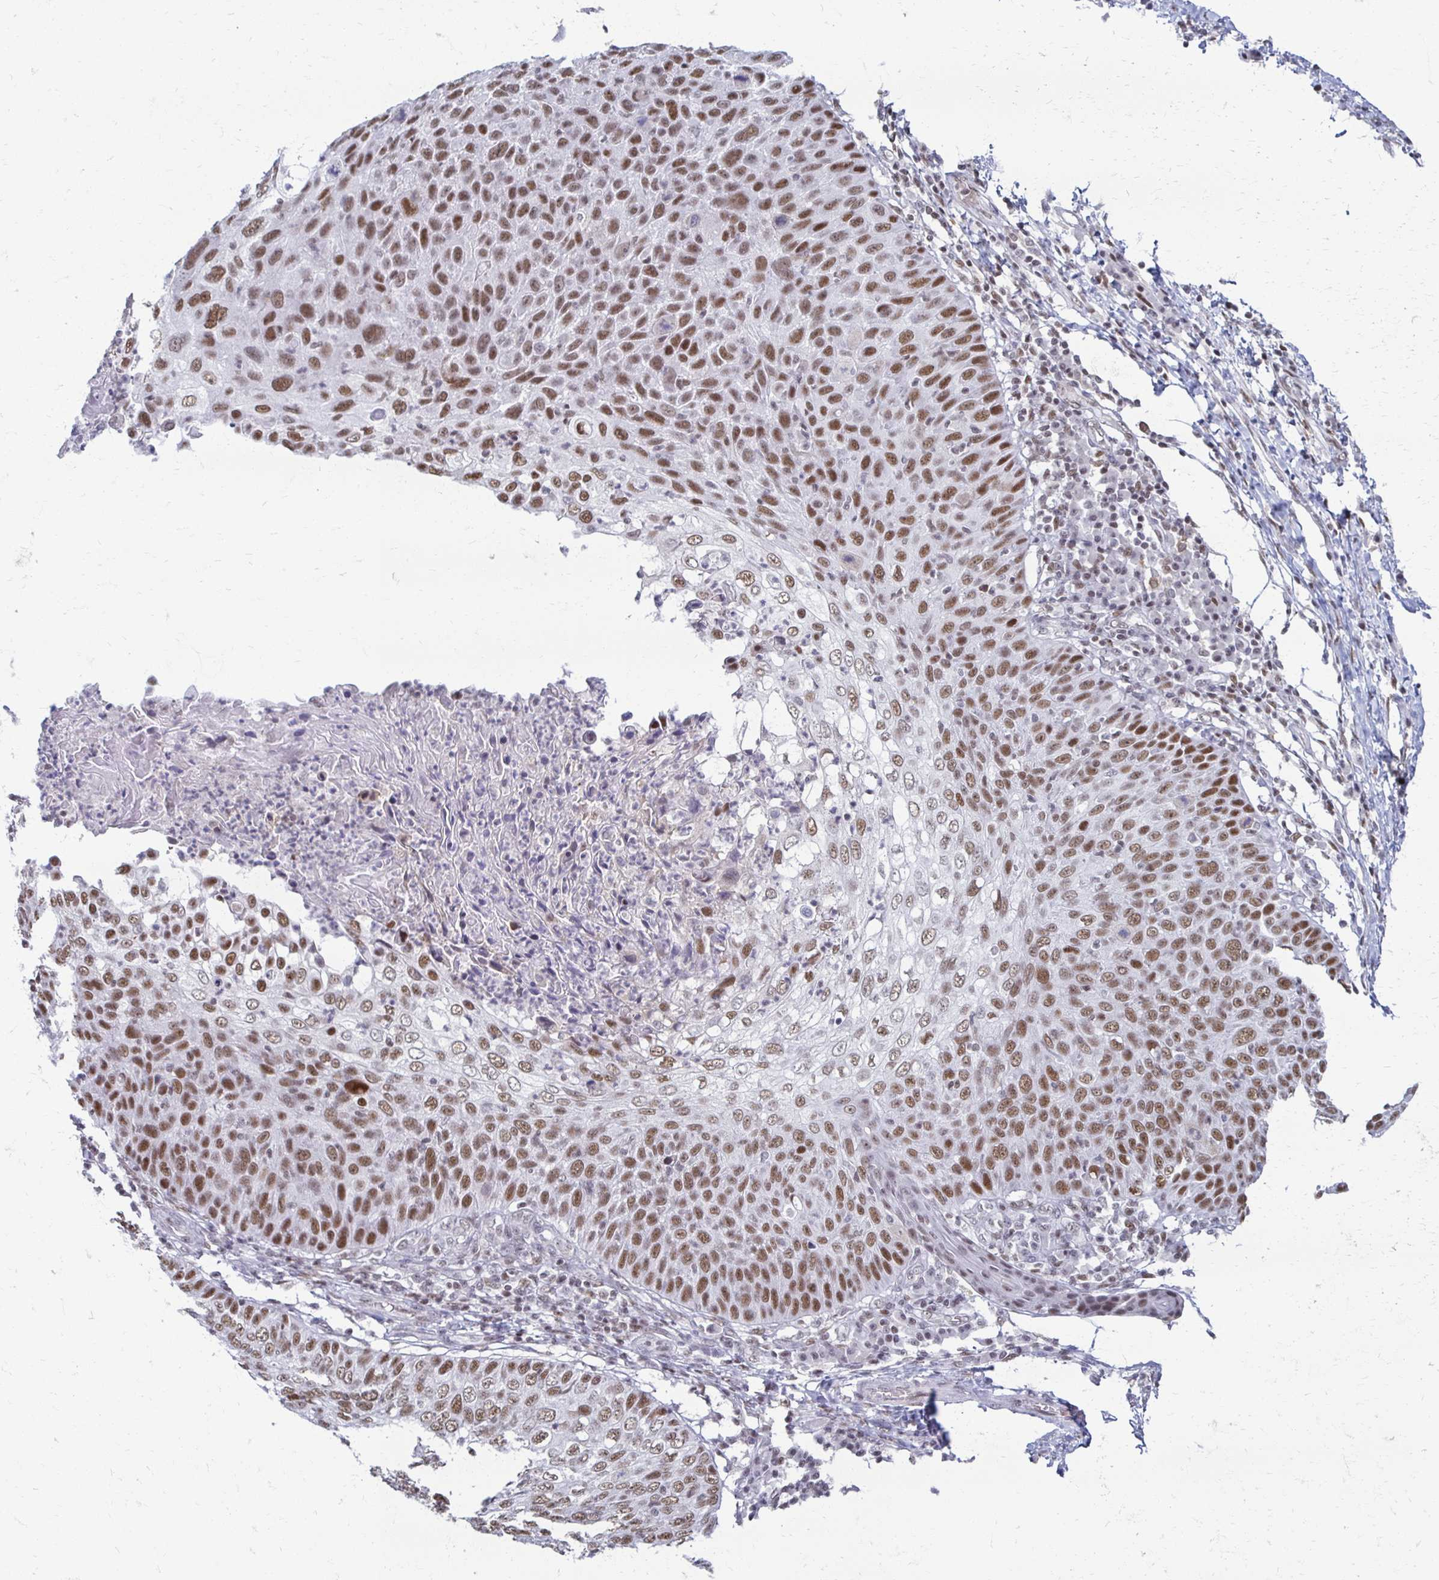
{"staining": {"intensity": "moderate", "quantity": ">75%", "location": "nuclear"}, "tissue": "skin cancer", "cell_type": "Tumor cells", "image_type": "cancer", "snomed": [{"axis": "morphology", "description": "Squamous cell carcinoma, NOS"}, {"axis": "topography", "description": "Skin"}], "caption": "Skin squamous cell carcinoma stained with a brown dye exhibits moderate nuclear positive staining in about >75% of tumor cells.", "gene": "IRF7", "patient": {"sex": "male", "age": 87}}